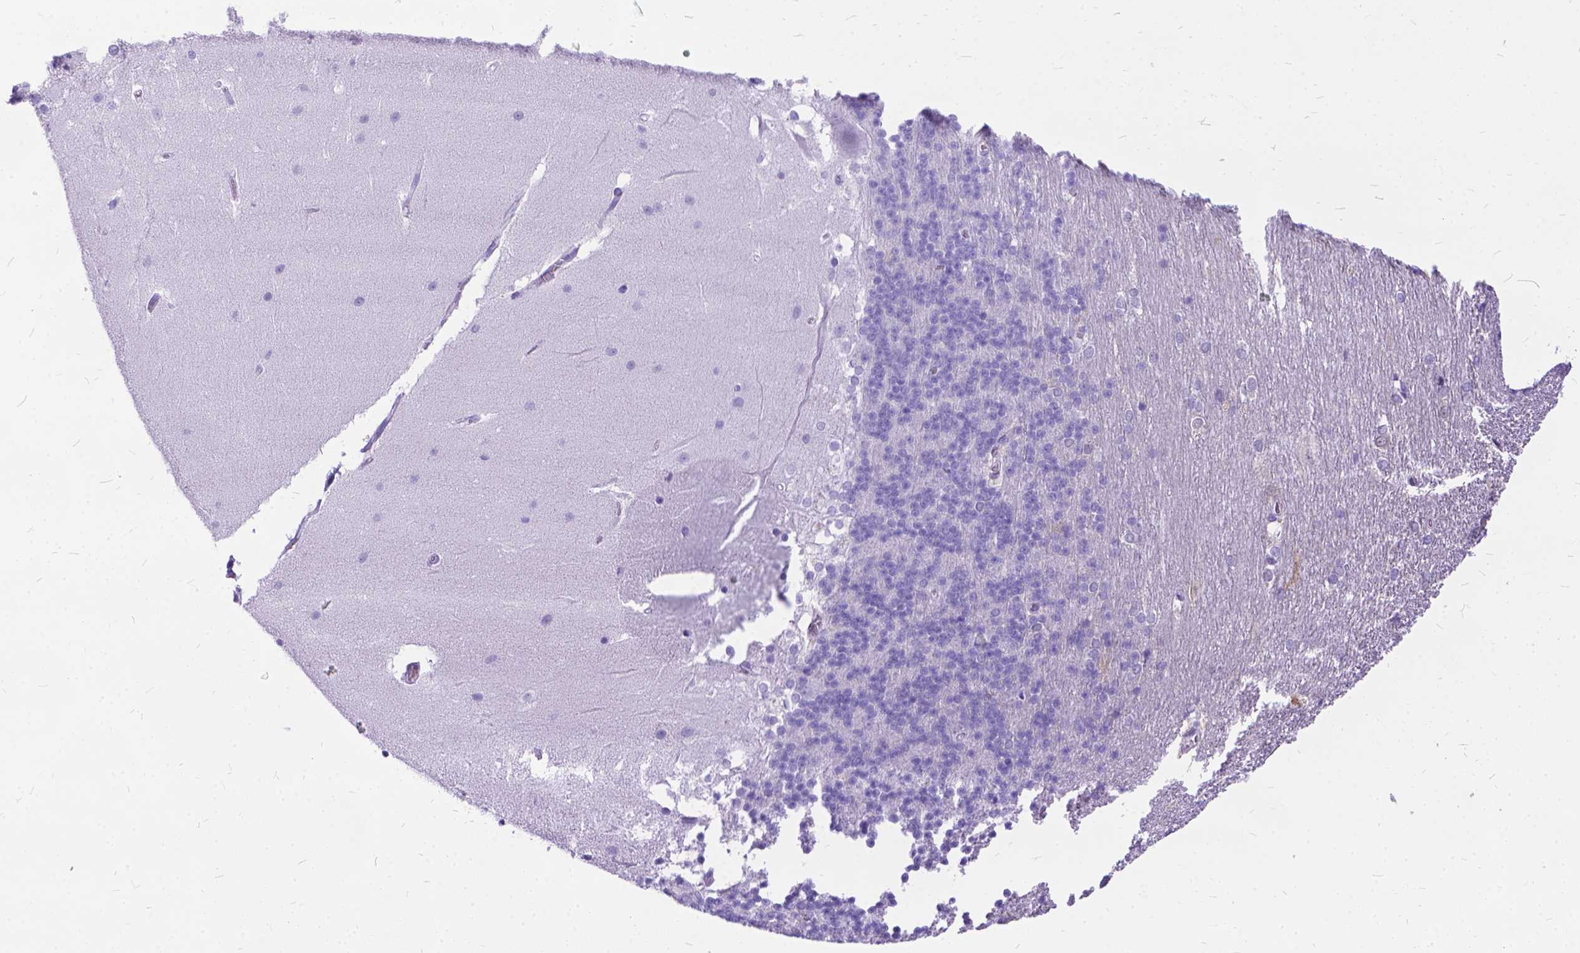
{"staining": {"intensity": "negative", "quantity": "none", "location": "none"}, "tissue": "cerebellum", "cell_type": "Cells in granular layer", "image_type": "normal", "snomed": [{"axis": "morphology", "description": "Normal tissue, NOS"}, {"axis": "topography", "description": "Cerebellum"}], "caption": "IHC of unremarkable cerebellum exhibits no positivity in cells in granular layer.", "gene": "TMEM169", "patient": {"sex": "female", "age": 19}}